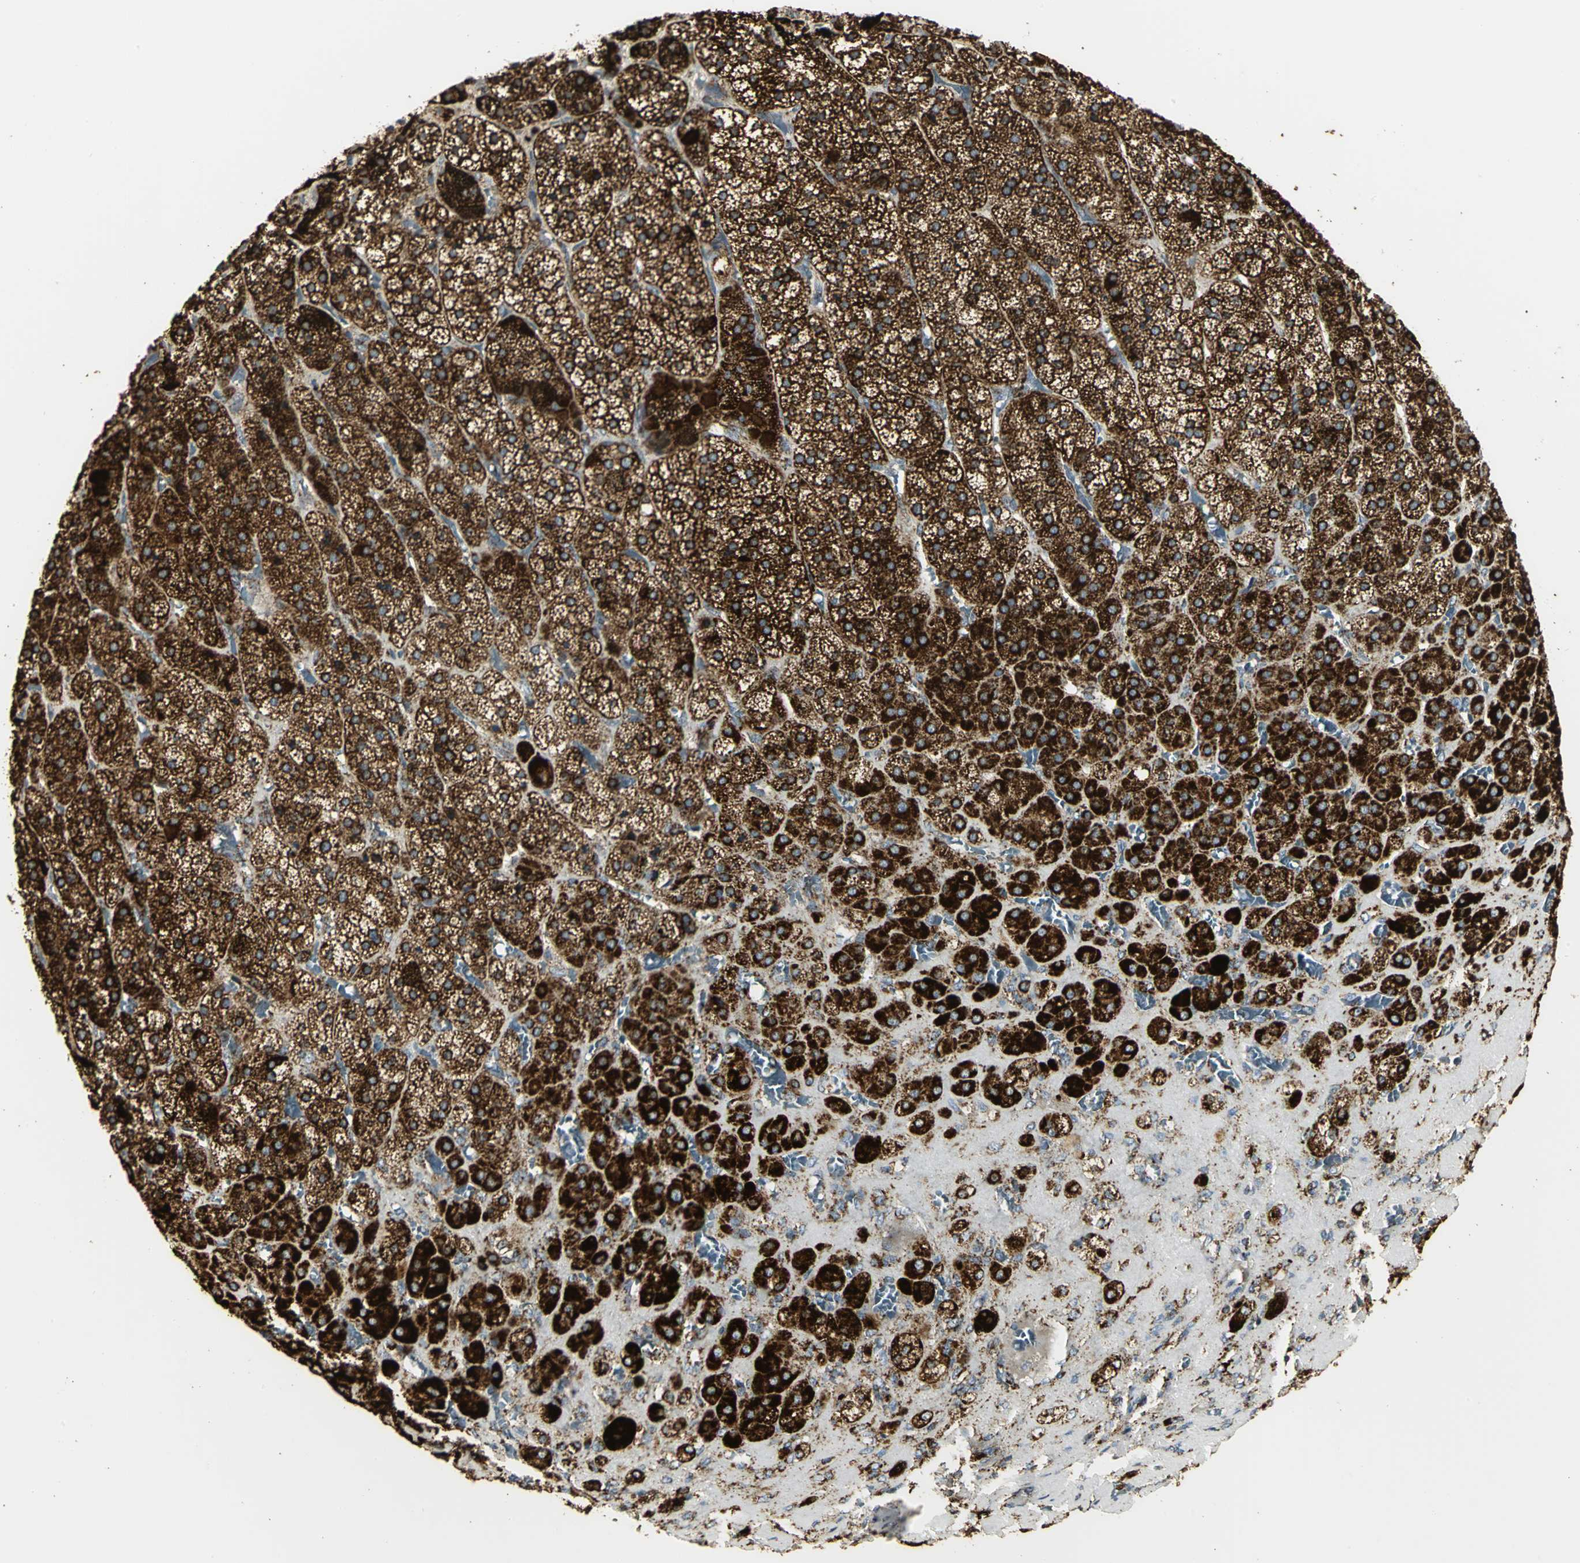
{"staining": {"intensity": "strong", "quantity": ">75%", "location": "cytoplasmic/membranous"}, "tissue": "adrenal gland", "cell_type": "Glandular cells", "image_type": "normal", "snomed": [{"axis": "morphology", "description": "Normal tissue, NOS"}, {"axis": "topography", "description": "Adrenal gland"}], "caption": "Normal adrenal gland demonstrates strong cytoplasmic/membranous staining in about >75% of glandular cells, visualized by immunohistochemistry.", "gene": "VDAC1", "patient": {"sex": "female", "age": 71}}